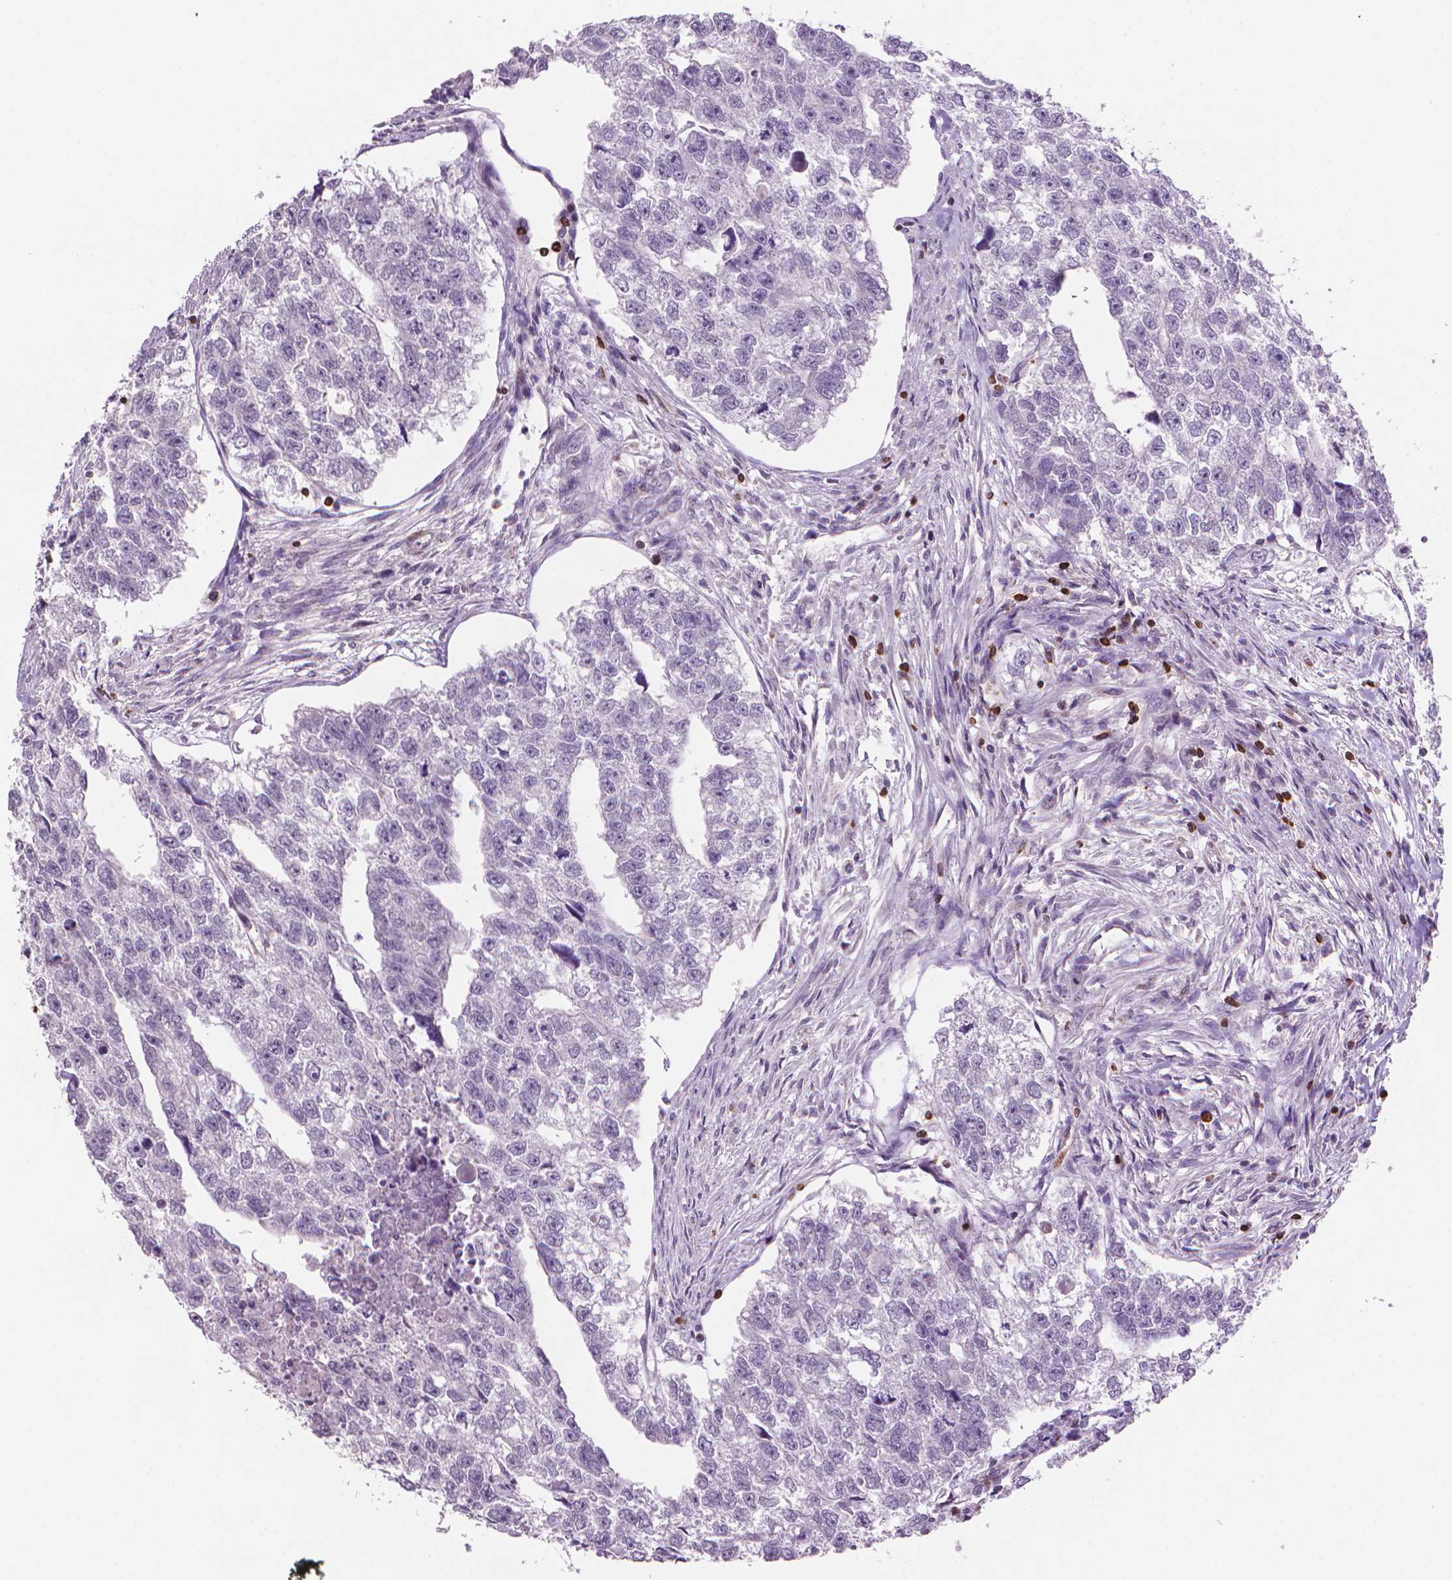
{"staining": {"intensity": "negative", "quantity": "none", "location": "none"}, "tissue": "testis cancer", "cell_type": "Tumor cells", "image_type": "cancer", "snomed": [{"axis": "morphology", "description": "Carcinoma, Embryonal, NOS"}, {"axis": "morphology", "description": "Teratoma, malignant, NOS"}, {"axis": "topography", "description": "Testis"}], "caption": "Protein analysis of embryonal carcinoma (testis) reveals no significant staining in tumor cells.", "gene": "BCL2", "patient": {"sex": "male", "age": 44}}